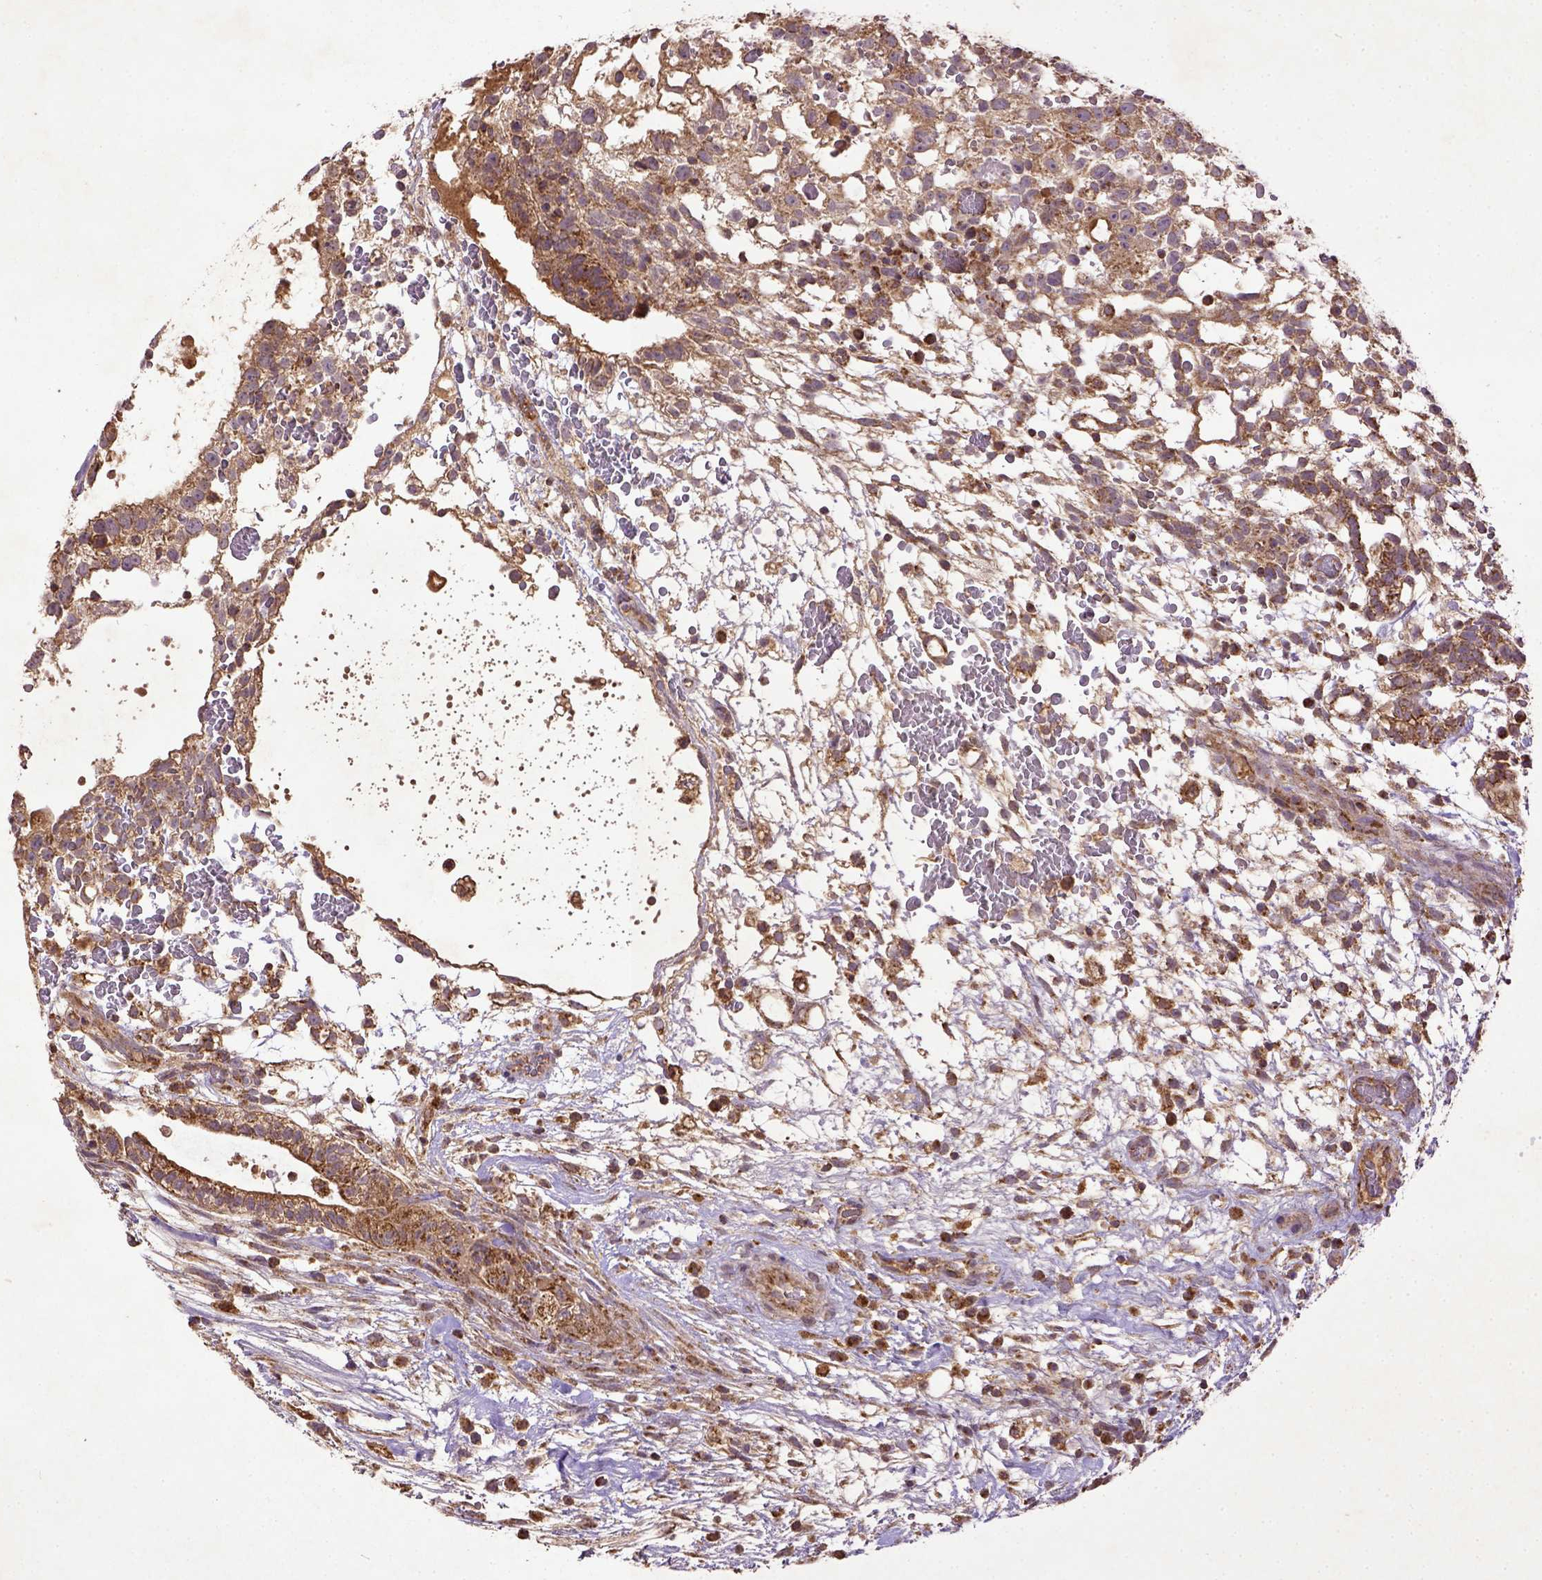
{"staining": {"intensity": "strong", "quantity": ">75%", "location": "cytoplasmic/membranous"}, "tissue": "testis cancer", "cell_type": "Tumor cells", "image_type": "cancer", "snomed": [{"axis": "morphology", "description": "Normal tissue, NOS"}, {"axis": "morphology", "description": "Carcinoma, Embryonal, NOS"}, {"axis": "topography", "description": "Testis"}], "caption": "There is high levels of strong cytoplasmic/membranous expression in tumor cells of testis embryonal carcinoma, as demonstrated by immunohistochemical staining (brown color).", "gene": "MT-CO1", "patient": {"sex": "male", "age": 32}}